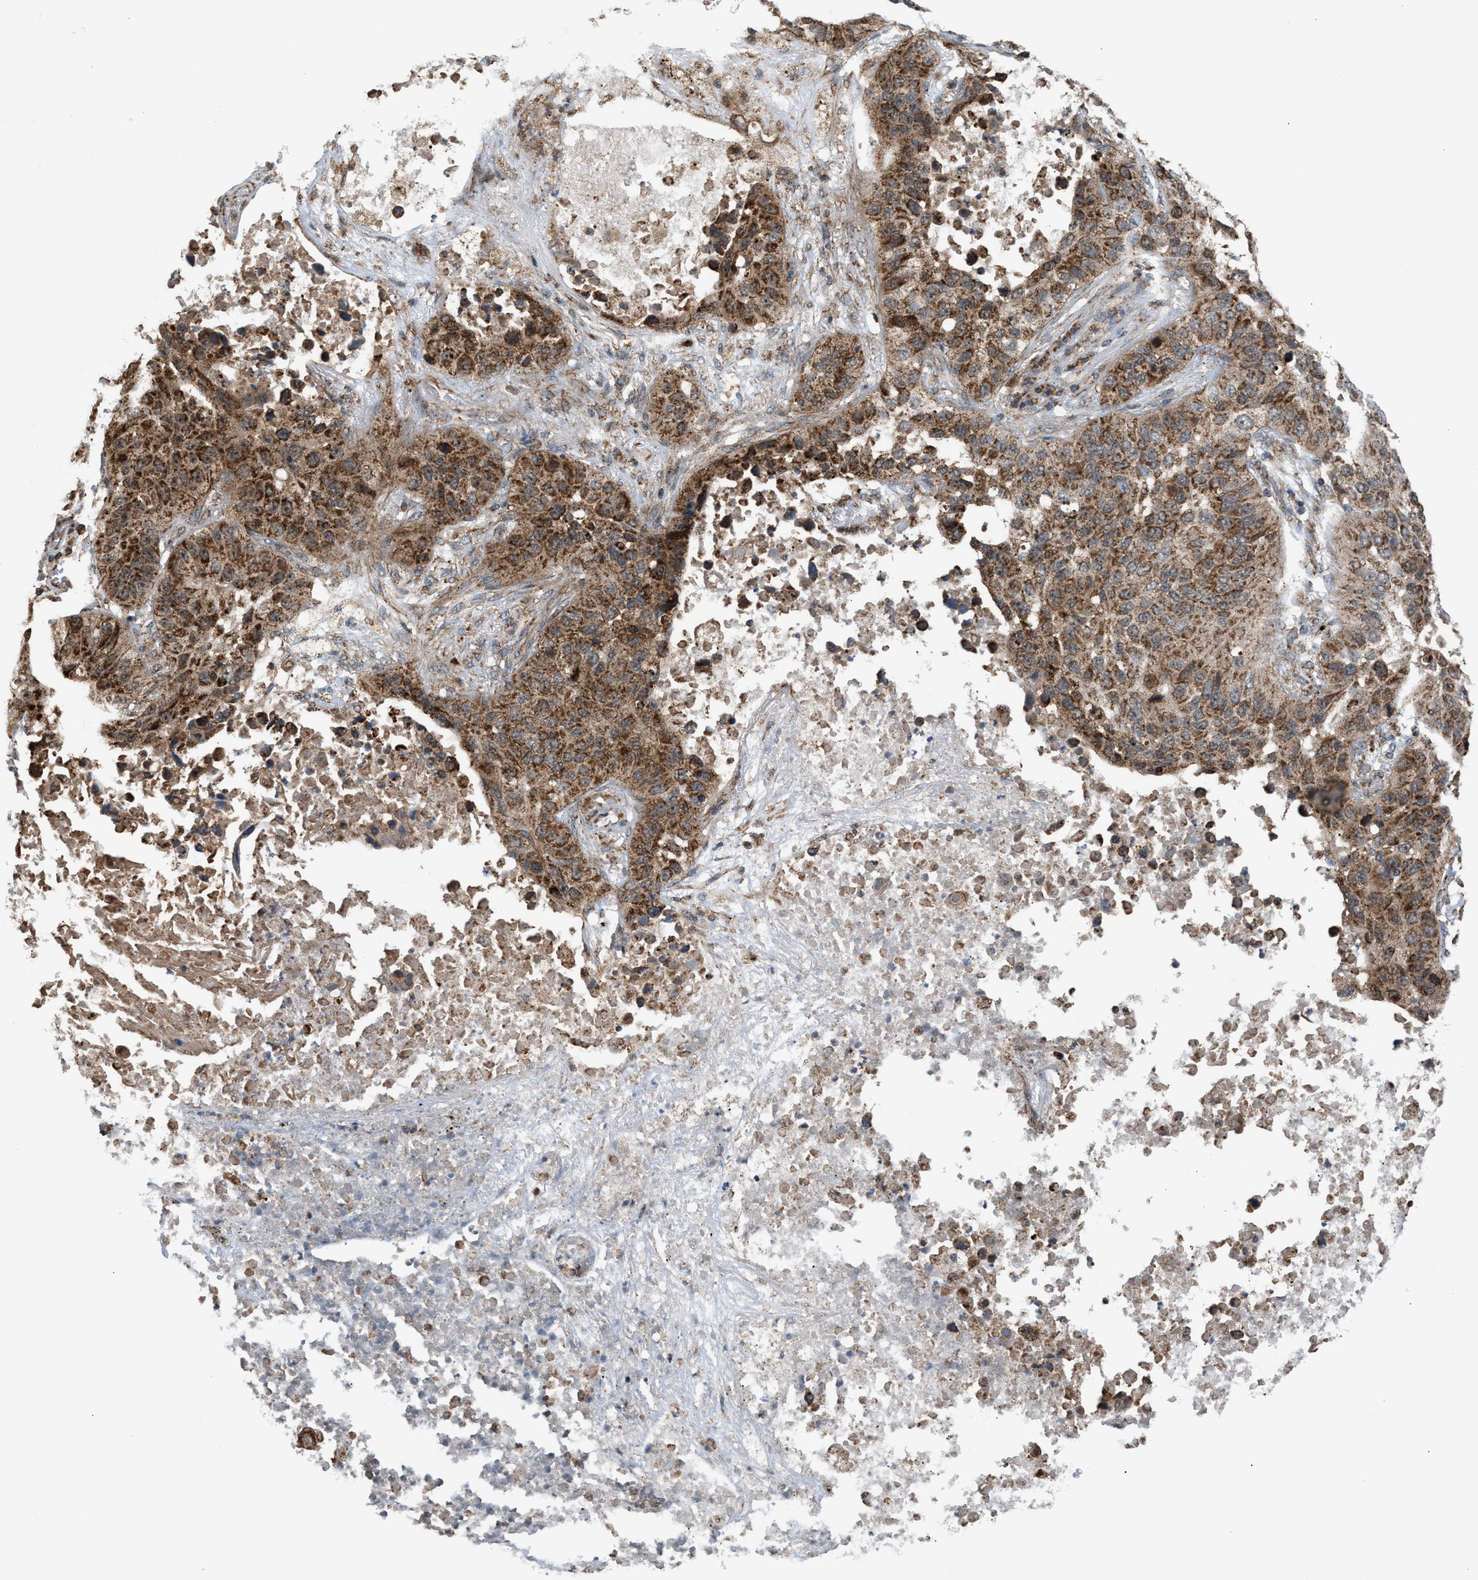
{"staining": {"intensity": "strong", "quantity": ">75%", "location": "cytoplasmic/membranous"}, "tissue": "lung cancer", "cell_type": "Tumor cells", "image_type": "cancer", "snomed": [{"axis": "morphology", "description": "Squamous cell carcinoma, NOS"}, {"axis": "topography", "description": "Lung"}], "caption": "Immunohistochemical staining of lung squamous cell carcinoma displays strong cytoplasmic/membranous protein expression in about >75% of tumor cells.", "gene": "SGSM2", "patient": {"sex": "male", "age": 57}}